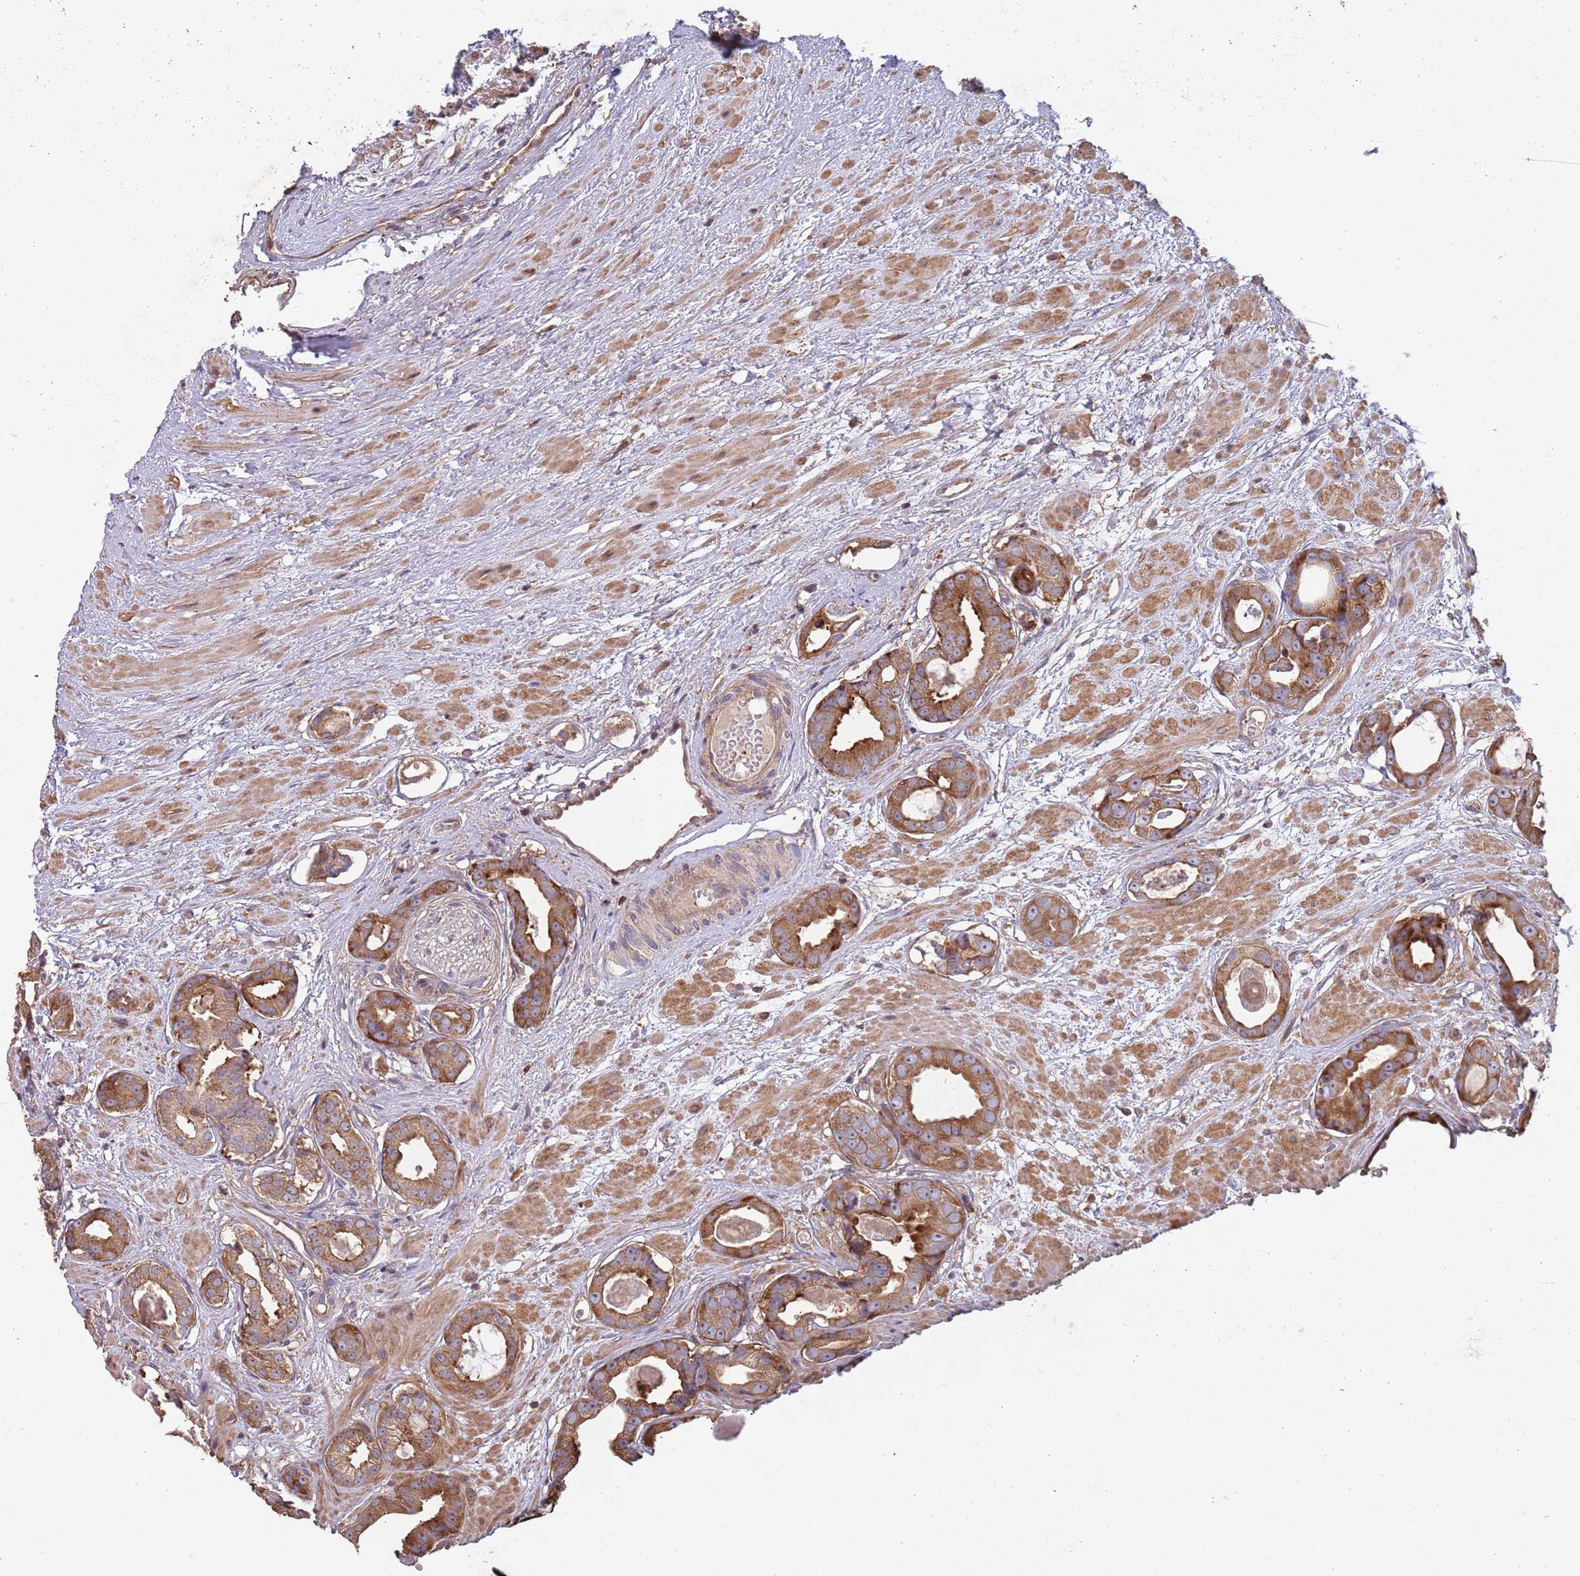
{"staining": {"intensity": "strong", "quantity": "25%-75%", "location": "cytoplasmic/membranous"}, "tissue": "prostate cancer", "cell_type": "Tumor cells", "image_type": "cancer", "snomed": [{"axis": "morphology", "description": "Adenocarcinoma, Low grade"}, {"axis": "topography", "description": "Prostate"}], "caption": "IHC (DAB (3,3'-diaminobenzidine)) staining of human prostate cancer (adenocarcinoma (low-grade)) reveals strong cytoplasmic/membranous protein staining in approximately 25%-75% of tumor cells.", "gene": "RNF19B", "patient": {"sex": "male", "age": 64}}